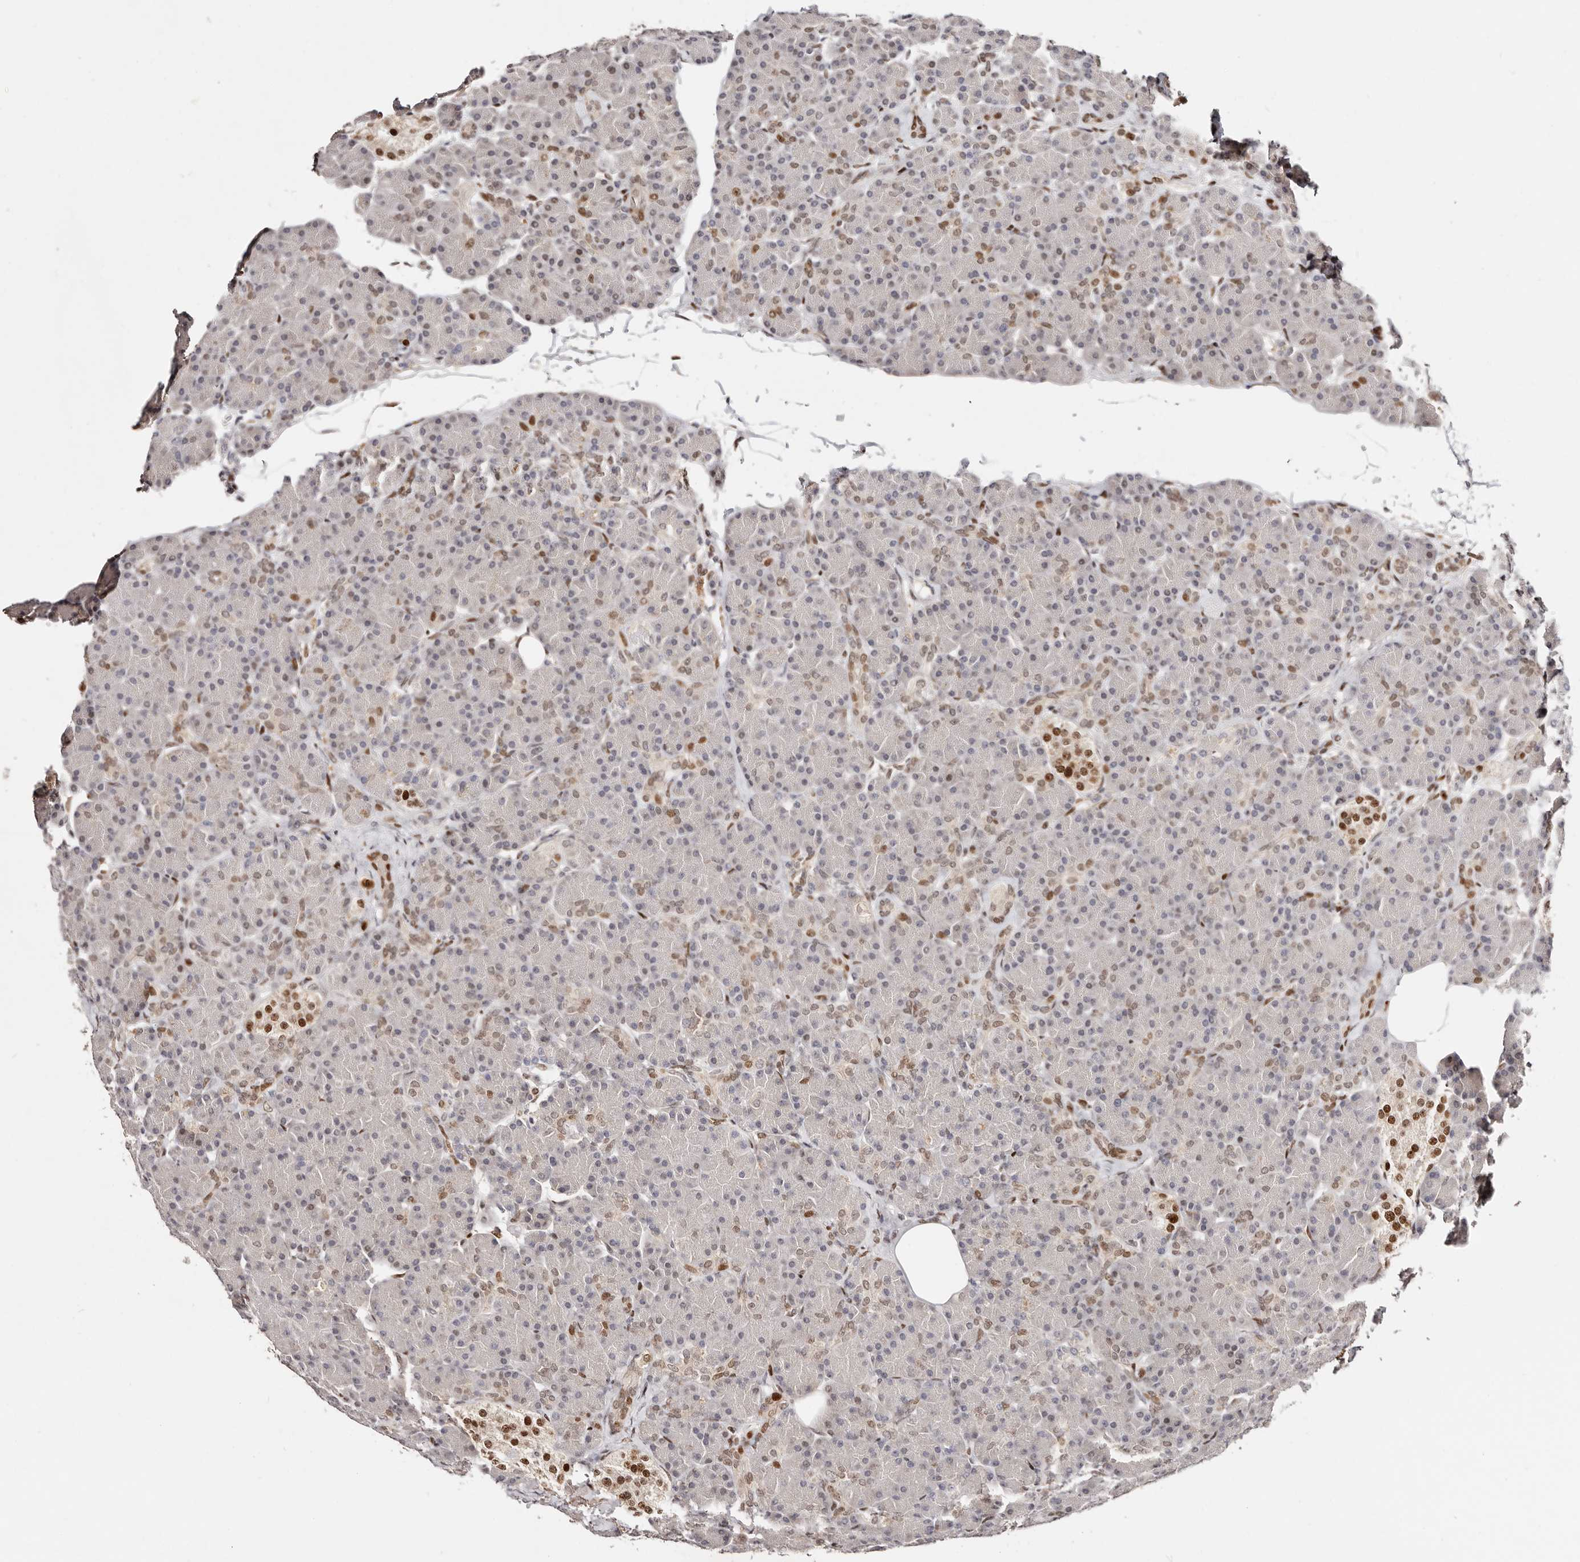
{"staining": {"intensity": "weak", "quantity": "<25%", "location": "cytoplasmic/membranous"}, "tissue": "pancreas", "cell_type": "Exocrine glandular cells", "image_type": "normal", "snomed": [{"axis": "morphology", "description": "Normal tissue, NOS"}, {"axis": "topography", "description": "Pancreas"}], "caption": "The immunohistochemistry photomicrograph has no significant positivity in exocrine glandular cells of pancreas. (Stains: DAB immunohistochemistry (IHC) with hematoxylin counter stain, Microscopy: brightfield microscopy at high magnification).", "gene": "IQGAP3", "patient": {"sex": "female", "age": 43}}